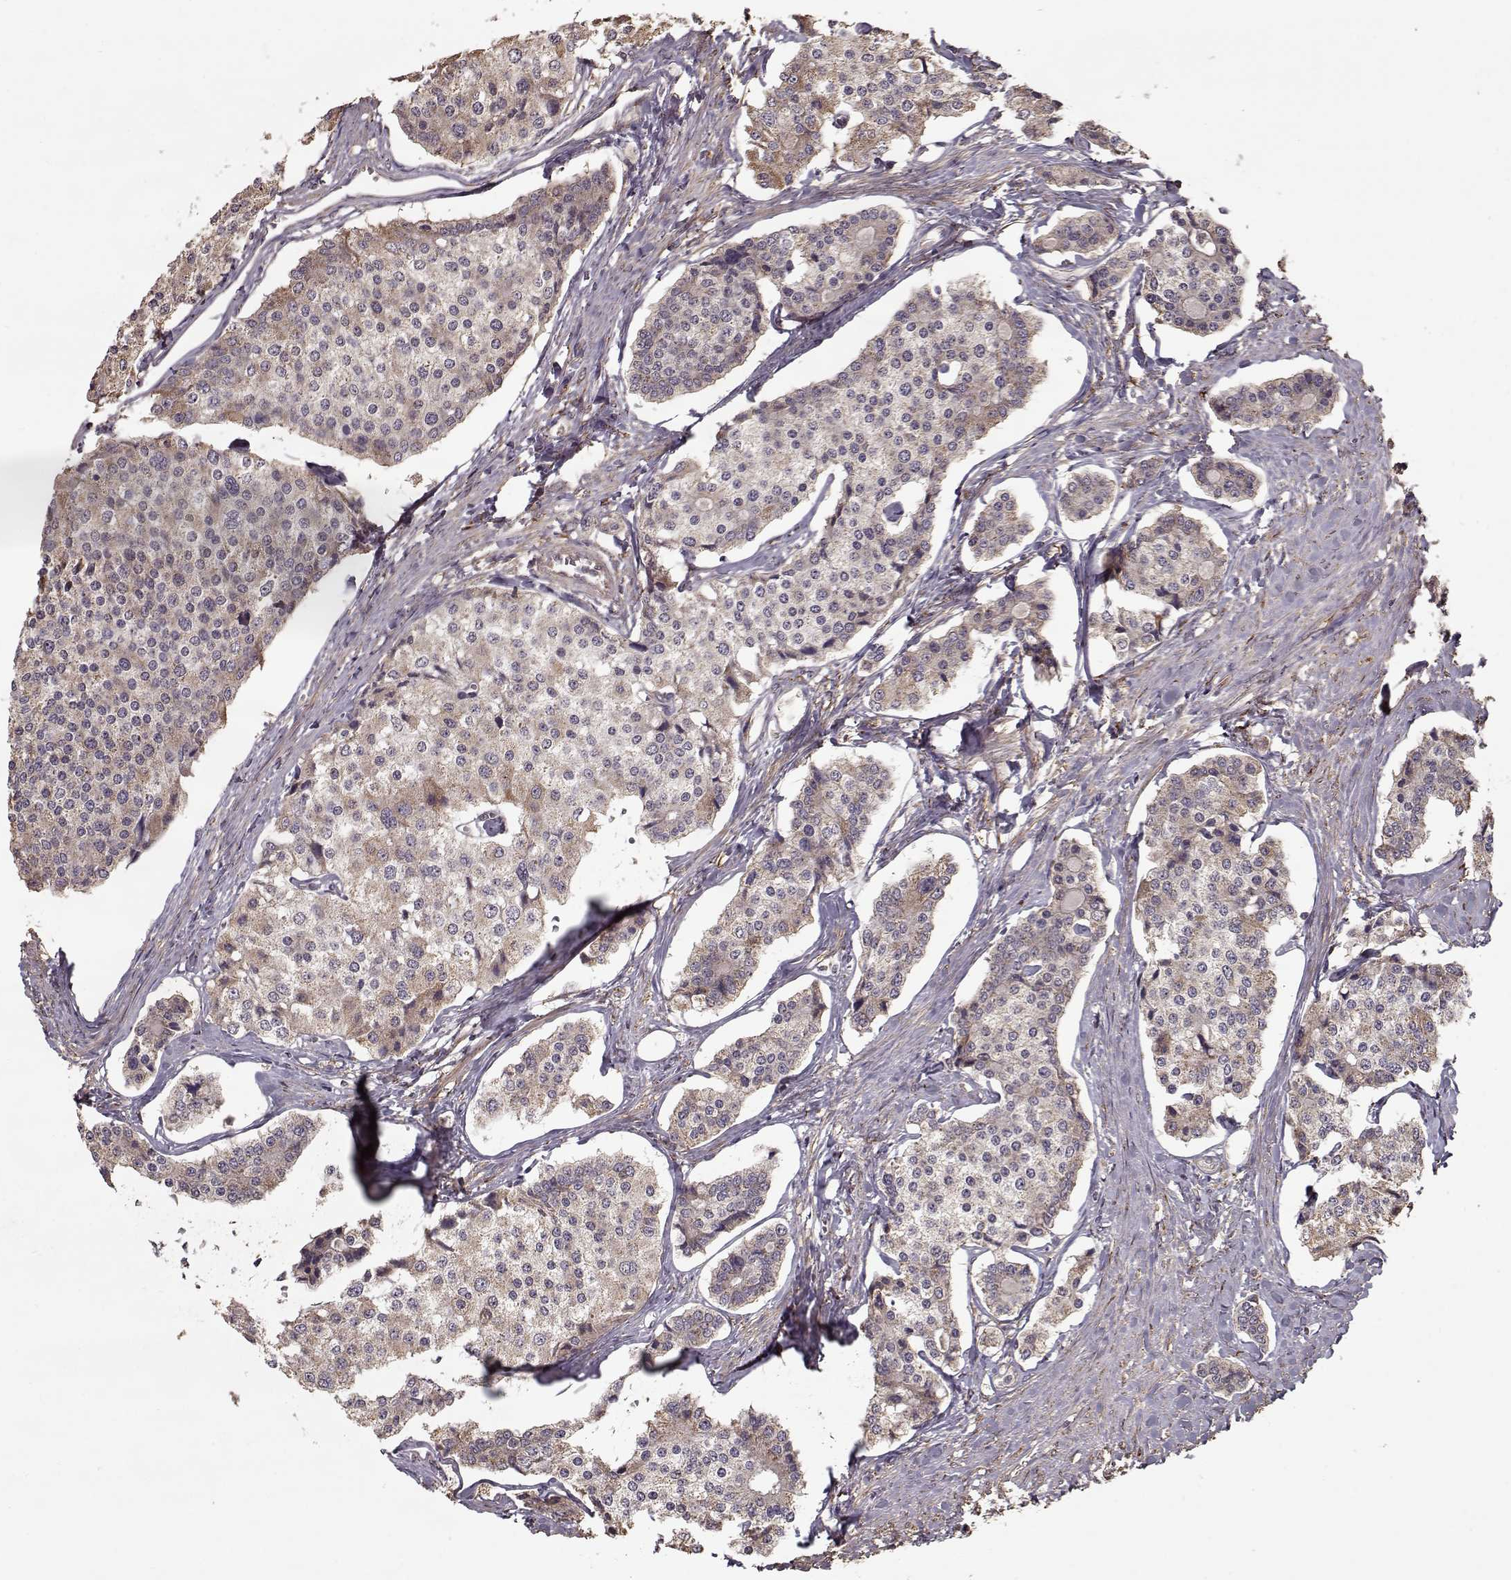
{"staining": {"intensity": "moderate", "quantity": "<25%", "location": "cytoplasmic/membranous"}, "tissue": "carcinoid", "cell_type": "Tumor cells", "image_type": "cancer", "snomed": [{"axis": "morphology", "description": "Carcinoid, malignant, NOS"}, {"axis": "topography", "description": "Small intestine"}], "caption": "Brown immunohistochemical staining in malignant carcinoid demonstrates moderate cytoplasmic/membranous expression in approximately <25% of tumor cells. (DAB = brown stain, brightfield microscopy at high magnification).", "gene": "IMMP1L", "patient": {"sex": "female", "age": 65}}